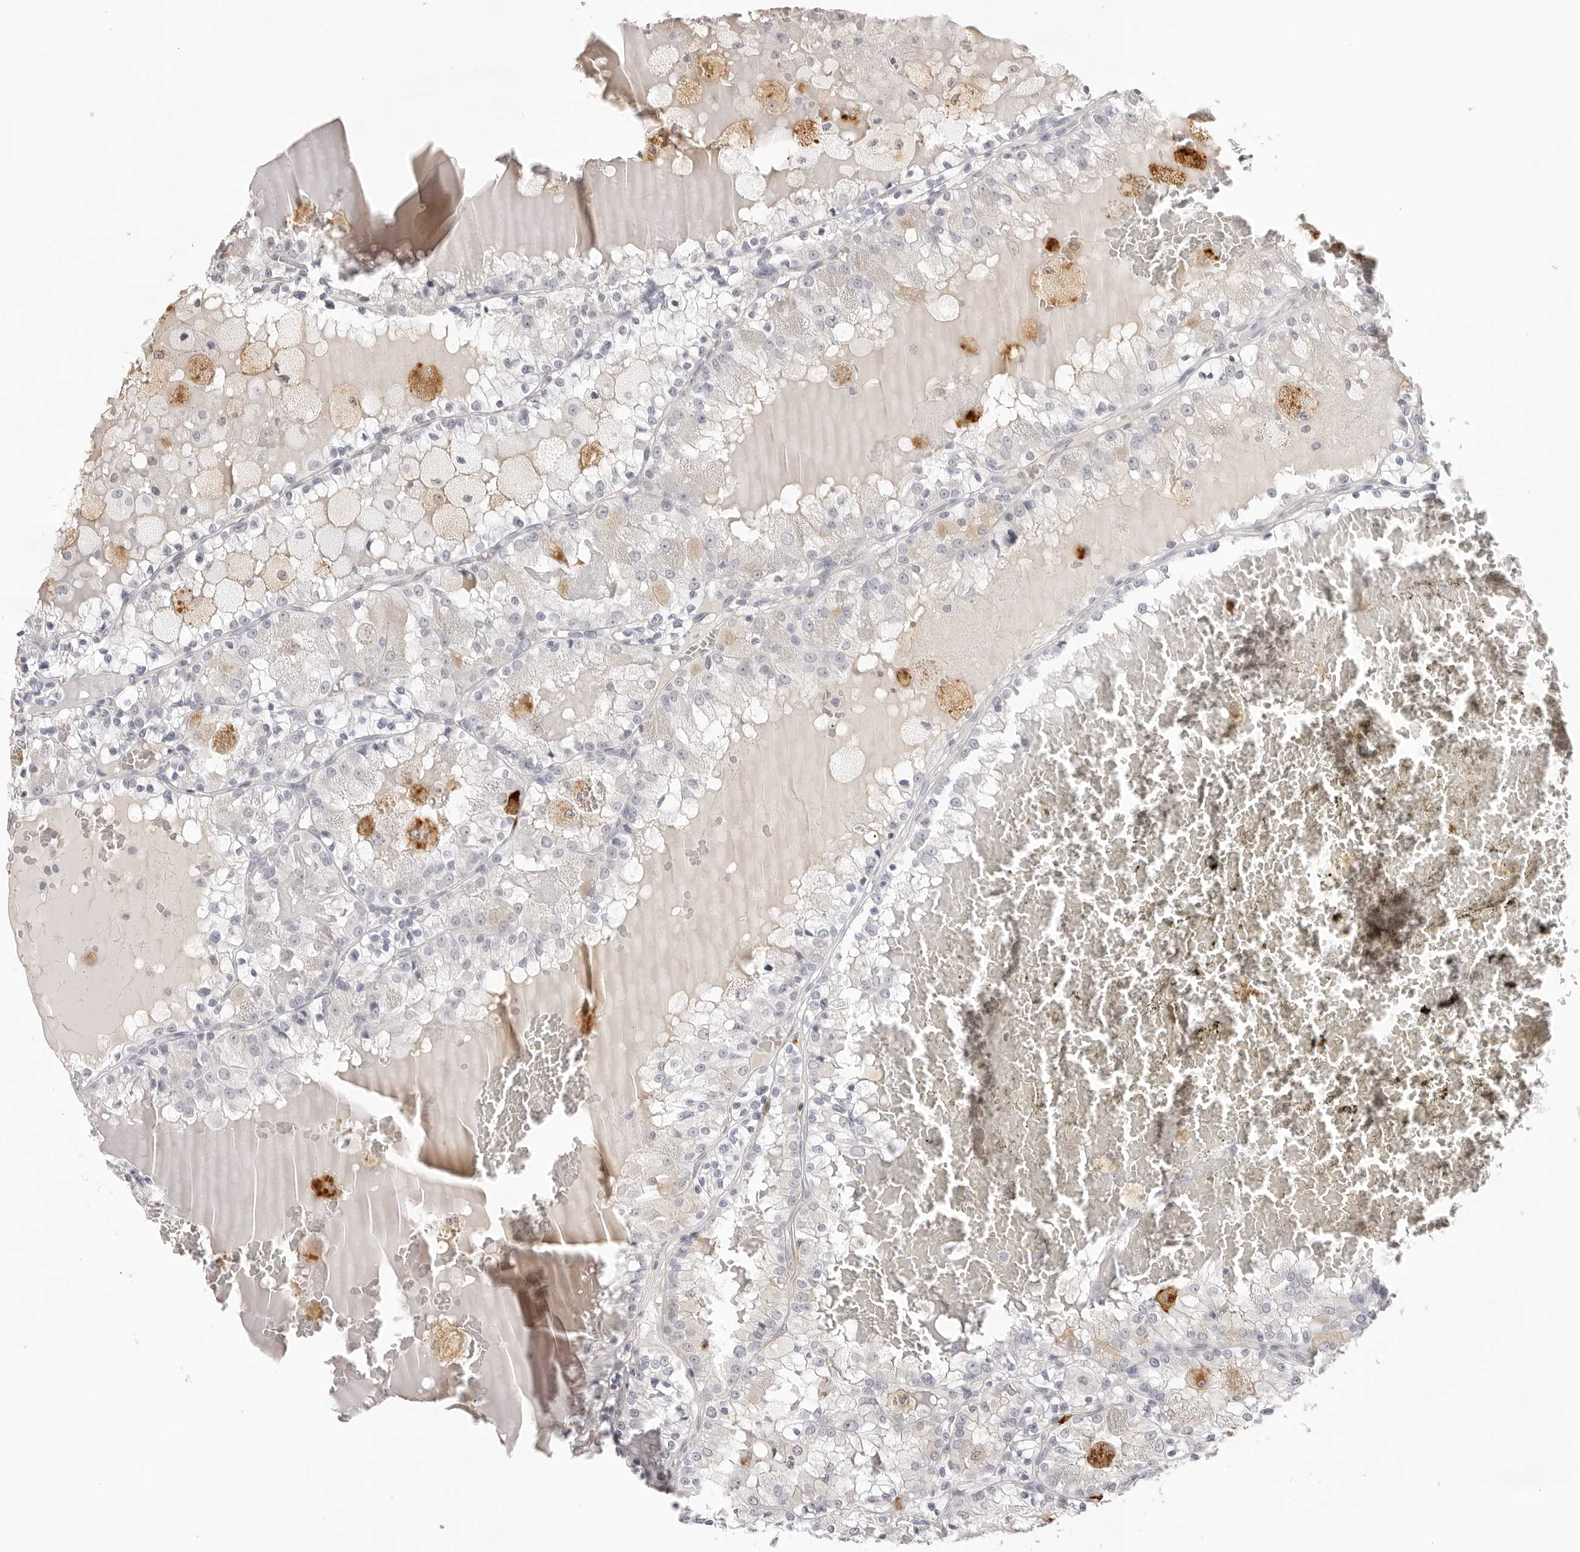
{"staining": {"intensity": "negative", "quantity": "none", "location": "none"}, "tissue": "renal cancer", "cell_type": "Tumor cells", "image_type": "cancer", "snomed": [{"axis": "morphology", "description": "Adenocarcinoma, NOS"}, {"axis": "topography", "description": "Kidney"}], "caption": "High power microscopy photomicrograph of an immunohistochemistry photomicrograph of renal cancer, revealing no significant staining in tumor cells. (Stains: DAB IHC with hematoxylin counter stain, Microscopy: brightfield microscopy at high magnification).", "gene": "STRADB", "patient": {"sex": "female", "age": 56}}